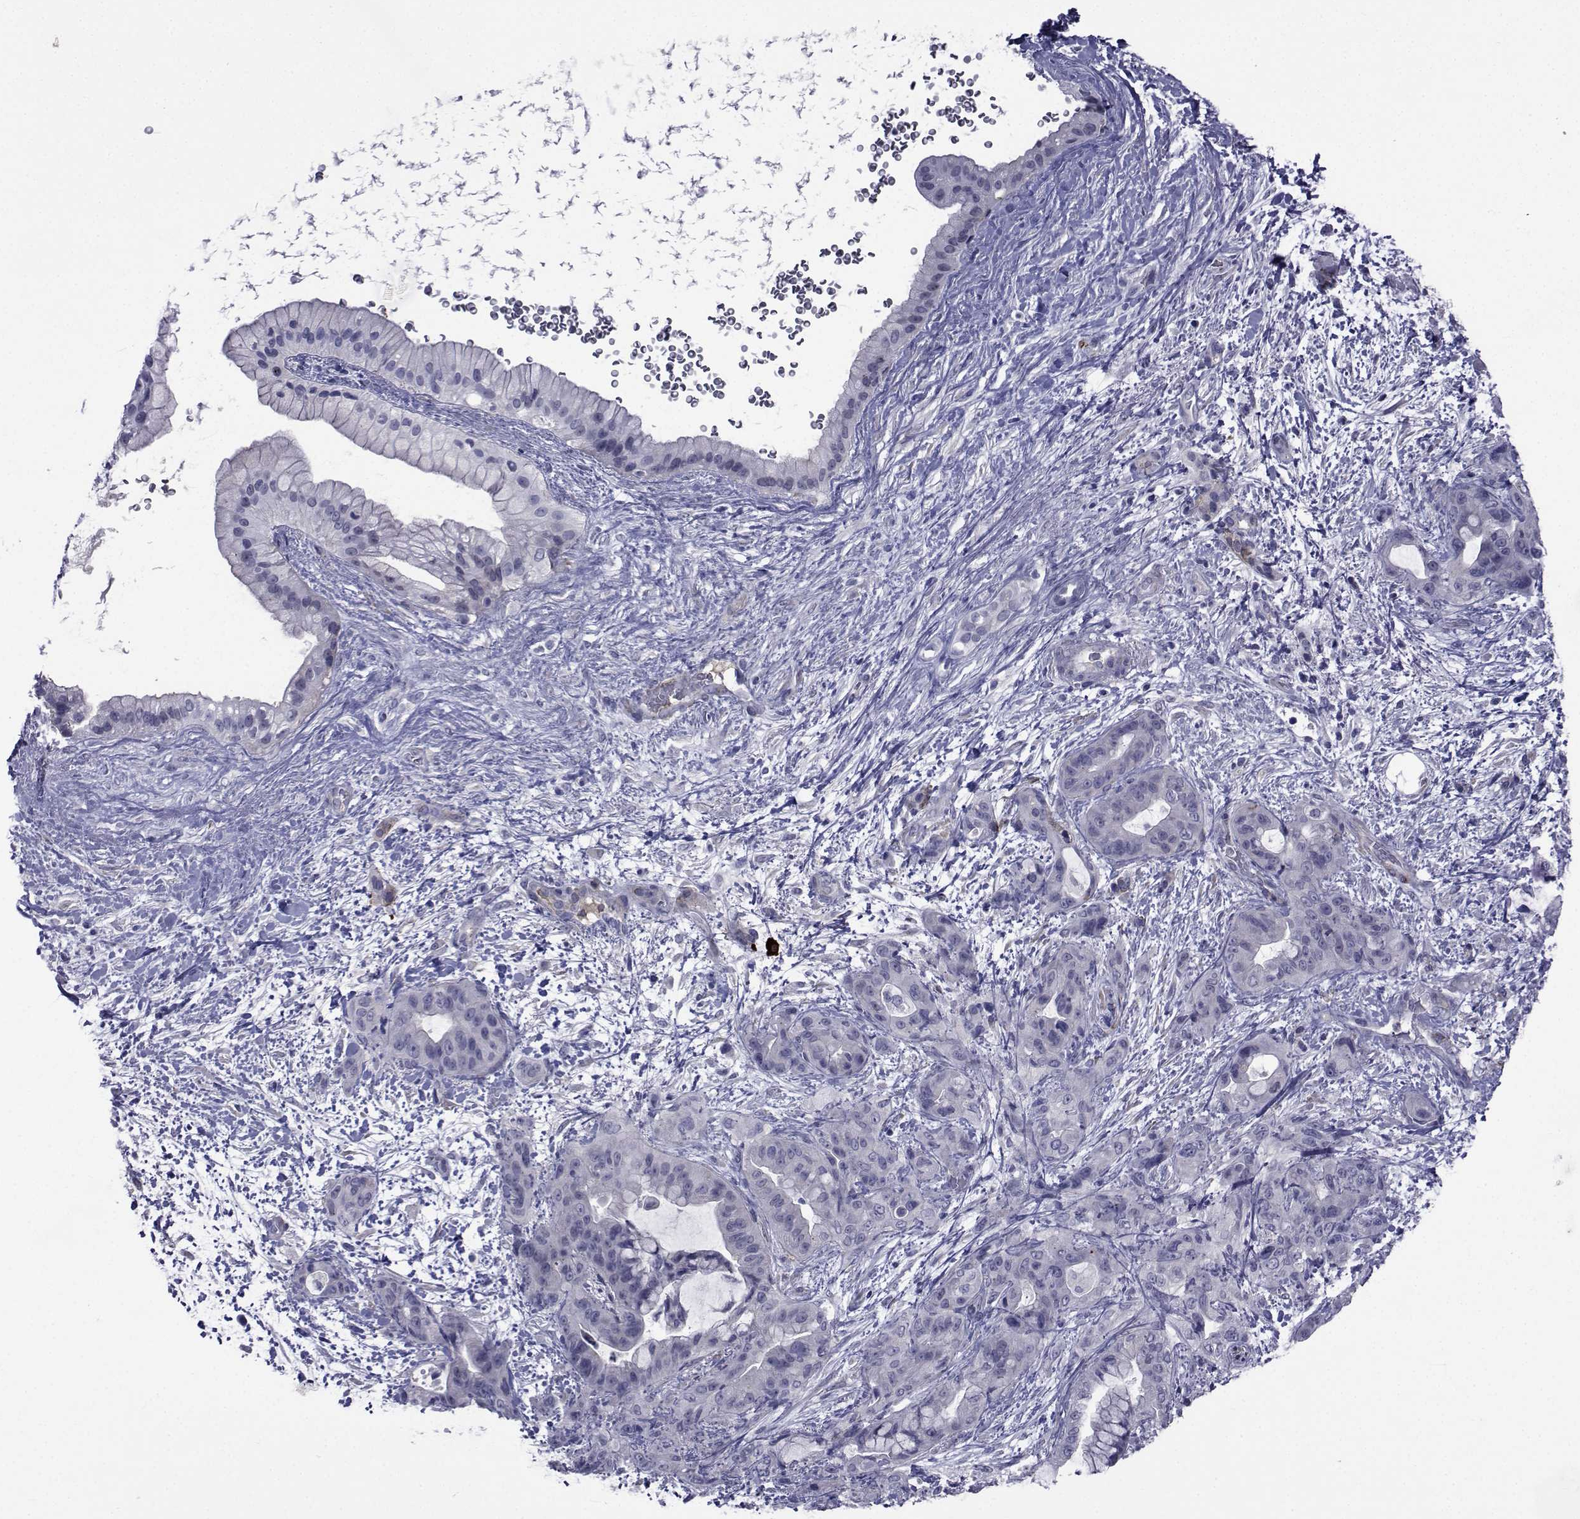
{"staining": {"intensity": "negative", "quantity": "none", "location": "none"}, "tissue": "pancreatic cancer", "cell_type": "Tumor cells", "image_type": "cancer", "snomed": [{"axis": "morphology", "description": "Adenocarcinoma, NOS"}, {"axis": "topography", "description": "Pancreas"}], "caption": "The immunohistochemistry (IHC) image has no significant staining in tumor cells of pancreatic cancer (adenocarcinoma) tissue.", "gene": "SEMA5B", "patient": {"sex": "male", "age": 71}}